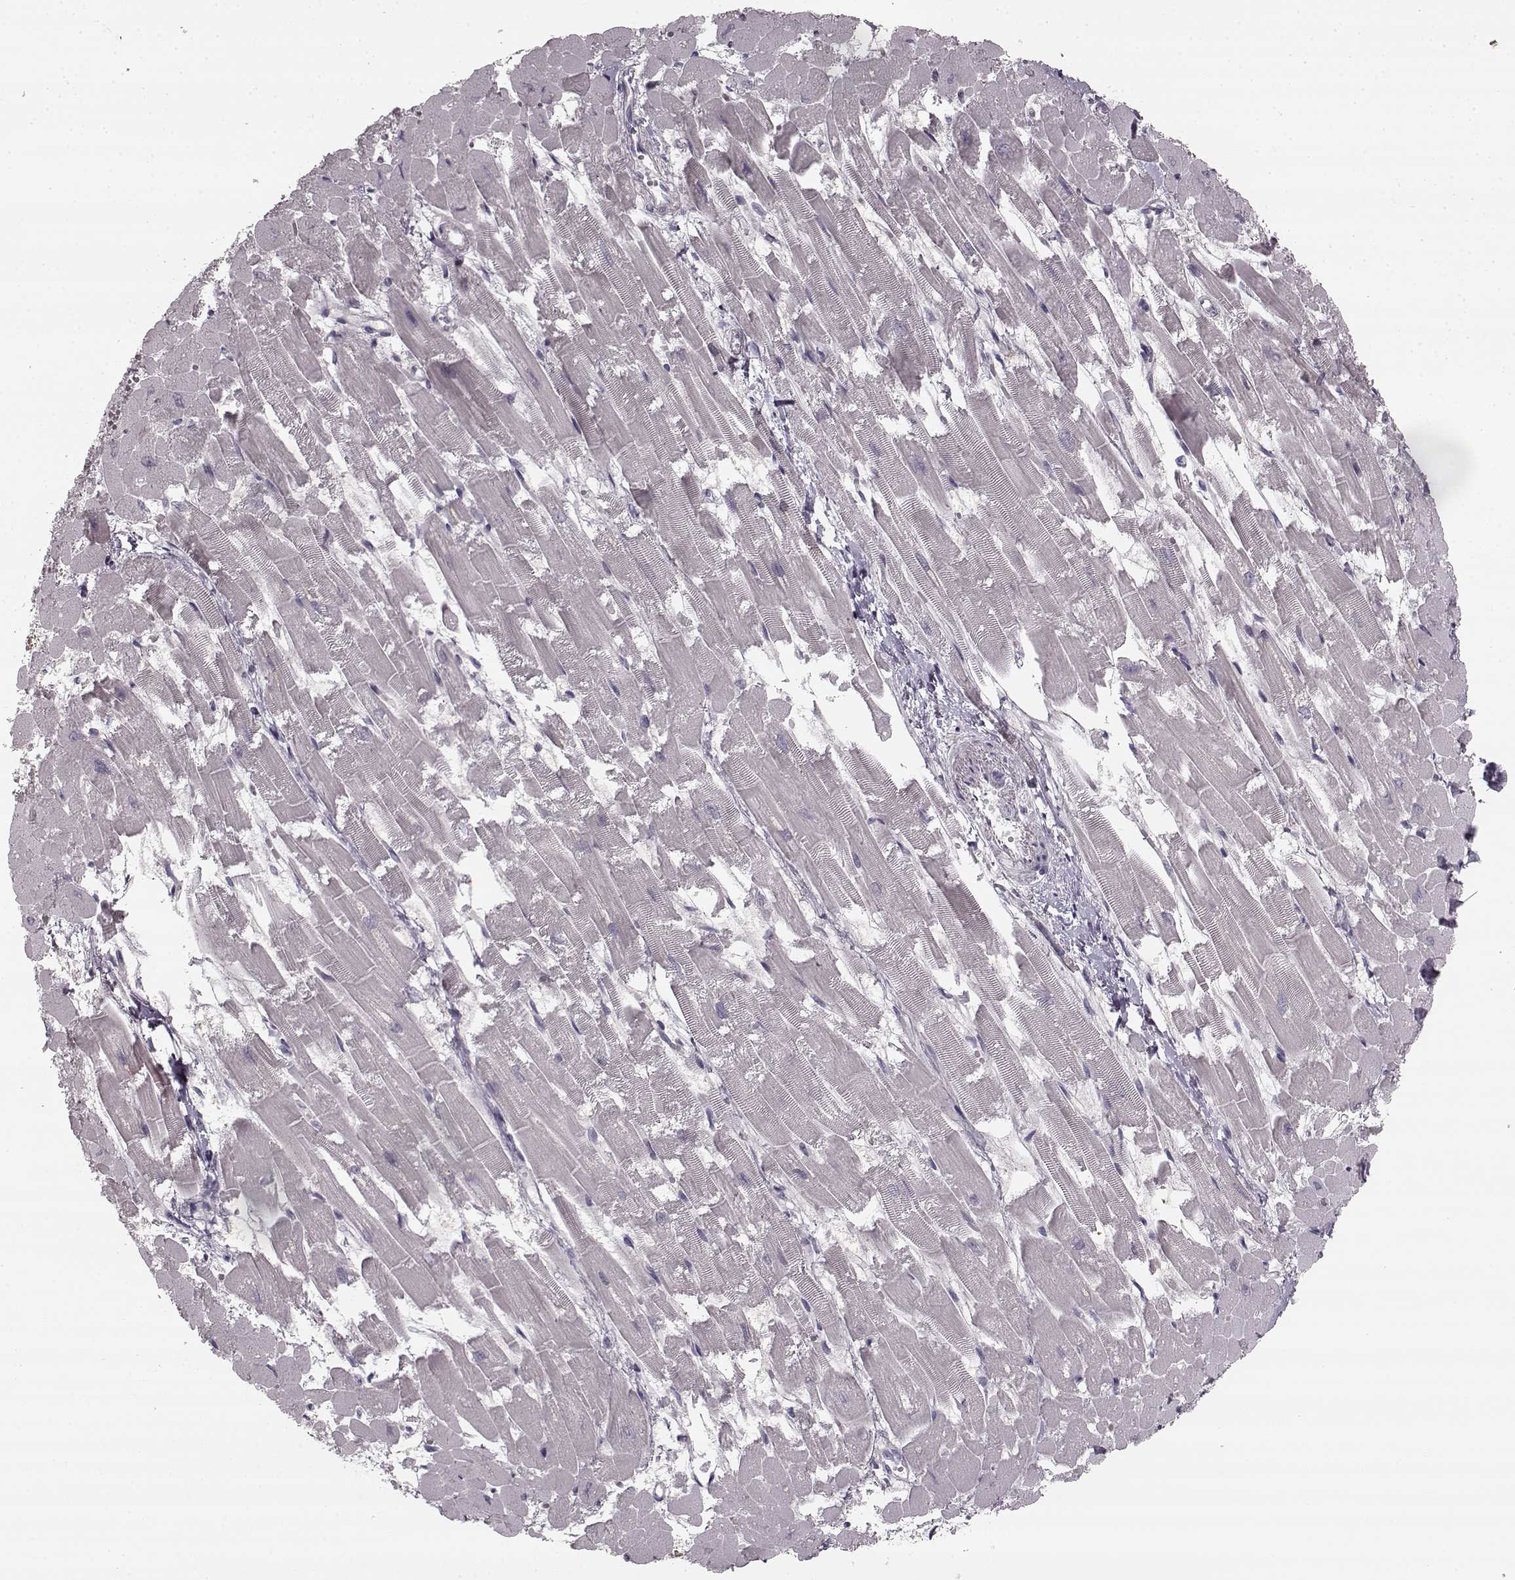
{"staining": {"intensity": "negative", "quantity": "none", "location": "none"}, "tissue": "heart muscle", "cell_type": "Cardiomyocytes", "image_type": "normal", "snomed": [{"axis": "morphology", "description": "Normal tissue, NOS"}, {"axis": "topography", "description": "Heart"}], "caption": "Image shows no protein expression in cardiomyocytes of normal heart muscle.", "gene": "HMMR", "patient": {"sex": "female", "age": 52}}